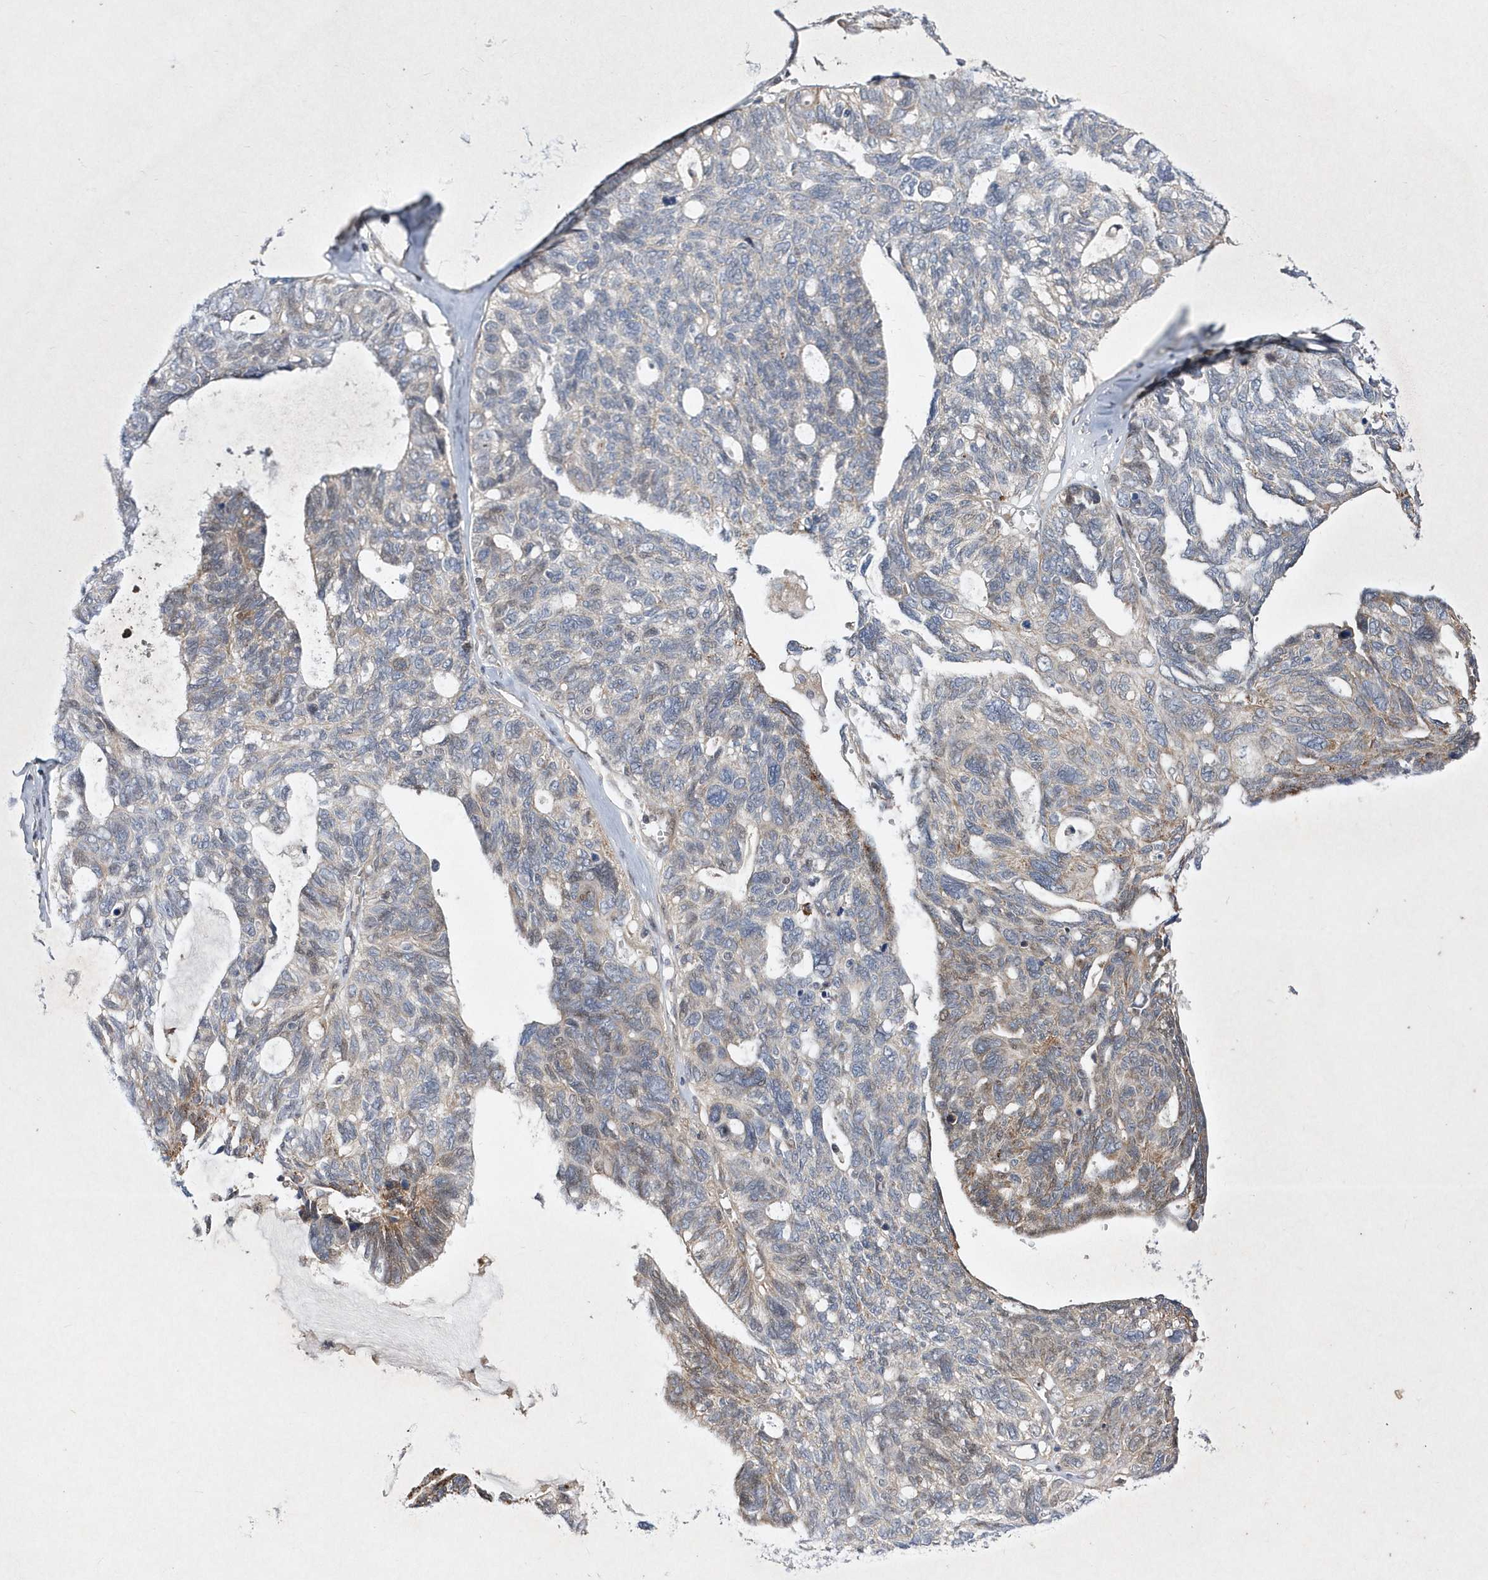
{"staining": {"intensity": "moderate", "quantity": "<25%", "location": "cytoplasmic/membranous"}, "tissue": "ovarian cancer", "cell_type": "Tumor cells", "image_type": "cancer", "snomed": [{"axis": "morphology", "description": "Cystadenocarcinoma, serous, NOS"}, {"axis": "topography", "description": "Ovary"}], "caption": "Immunohistochemical staining of human ovarian cancer (serous cystadenocarcinoma) displays low levels of moderate cytoplasmic/membranous protein staining in approximately <25% of tumor cells.", "gene": "LONRF2", "patient": {"sex": "female", "age": 79}}